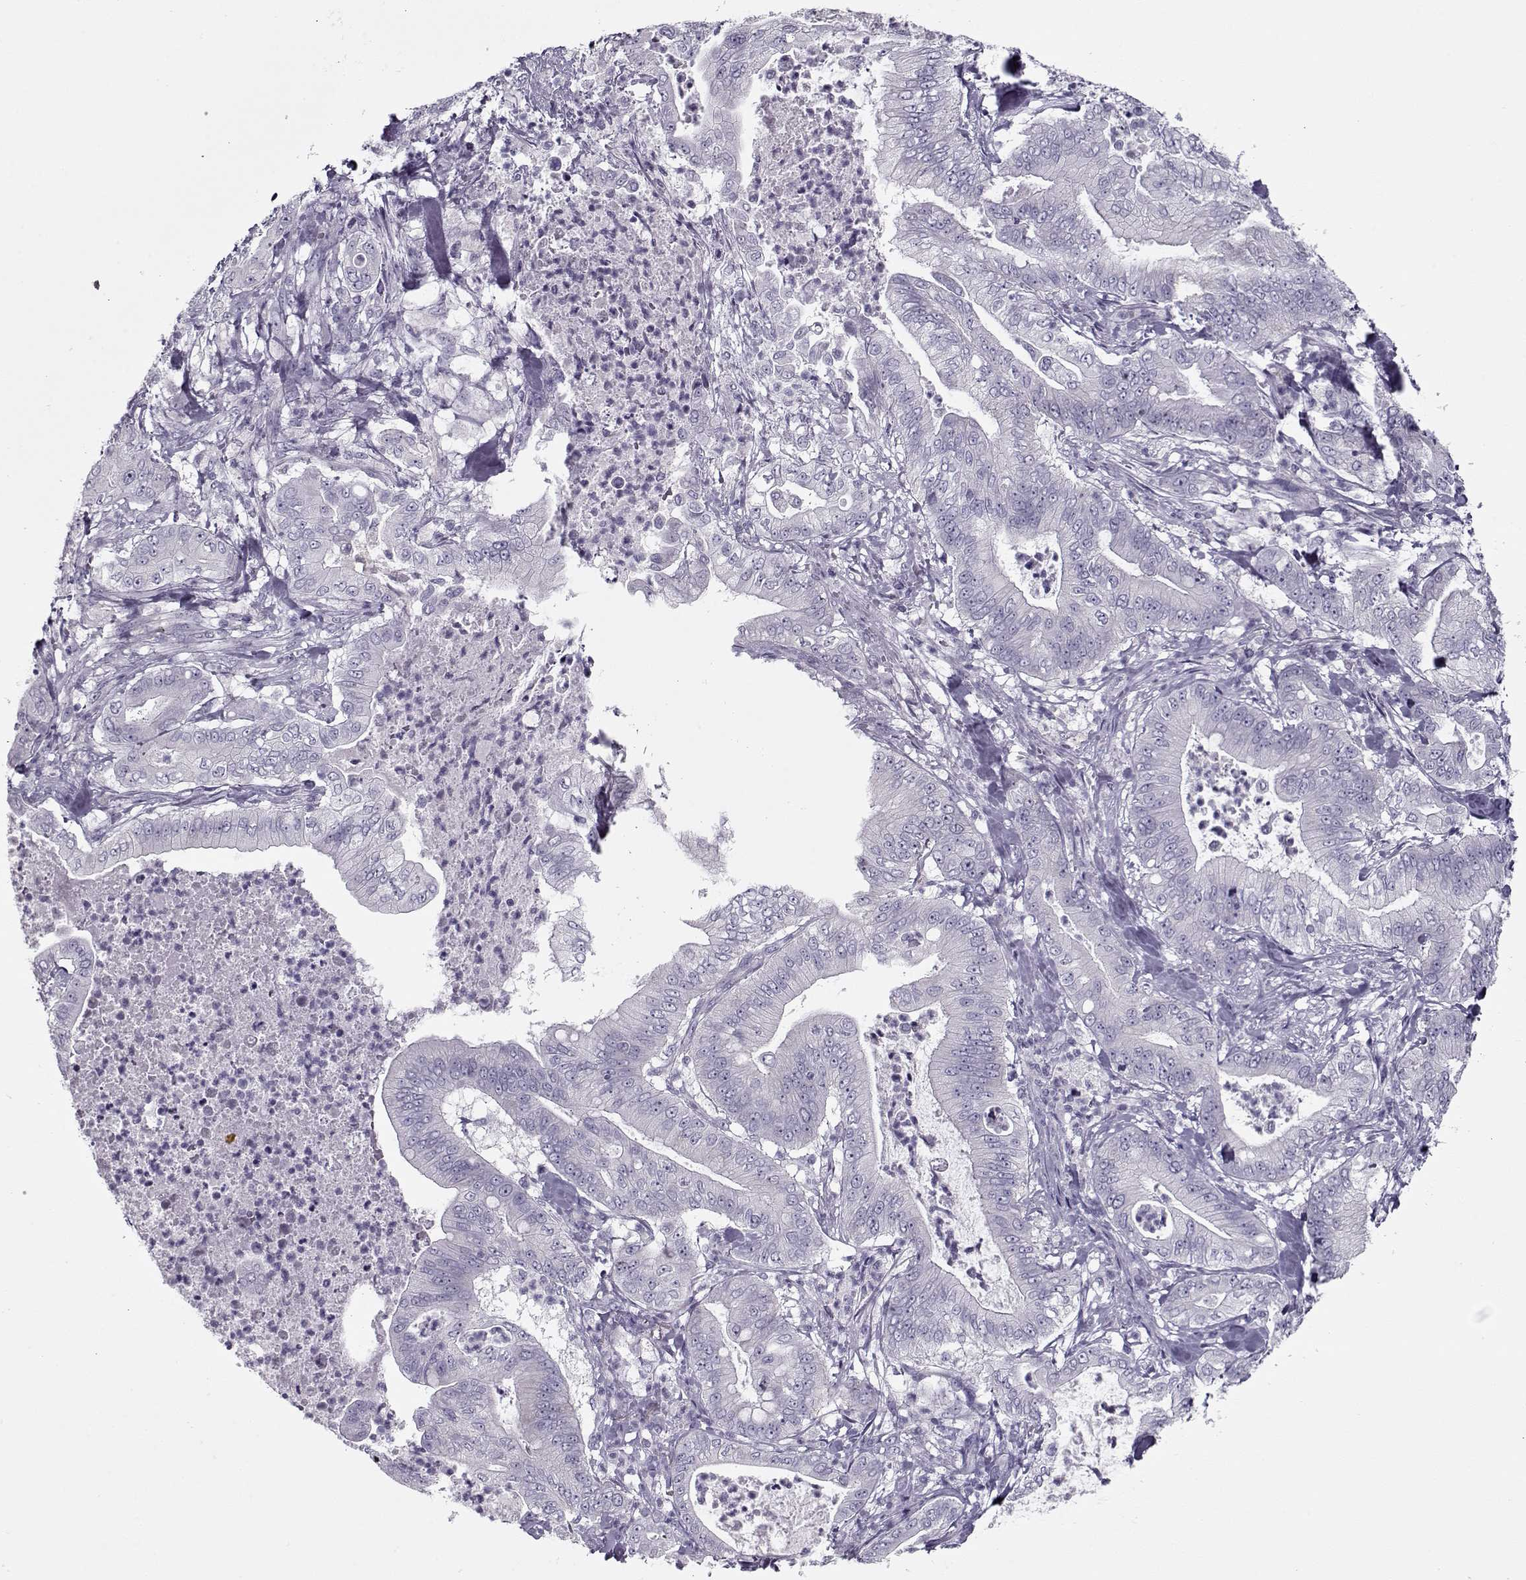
{"staining": {"intensity": "negative", "quantity": "none", "location": "none"}, "tissue": "pancreatic cancer", "cell_type": "Tumor cells", "image_type": "cancer", "snomed": [{"axis": "morphology", "description": "Adenocarcinoma, NOS"}, {"axis": "topography", "description": "Pancreas"}], "caption": "Micrograph shows no protein staining in tumor cells of pancreatic adenocarcinoma tissue. (Stains: DAB (3,3'-diaminobenzidine) immunohistochemistry with hematoxylin counter stain, Microscopy: brightfield microscopy at high magnification).", "gene": "PP2D1", "patient": {"sex": "male", "age": 71}}